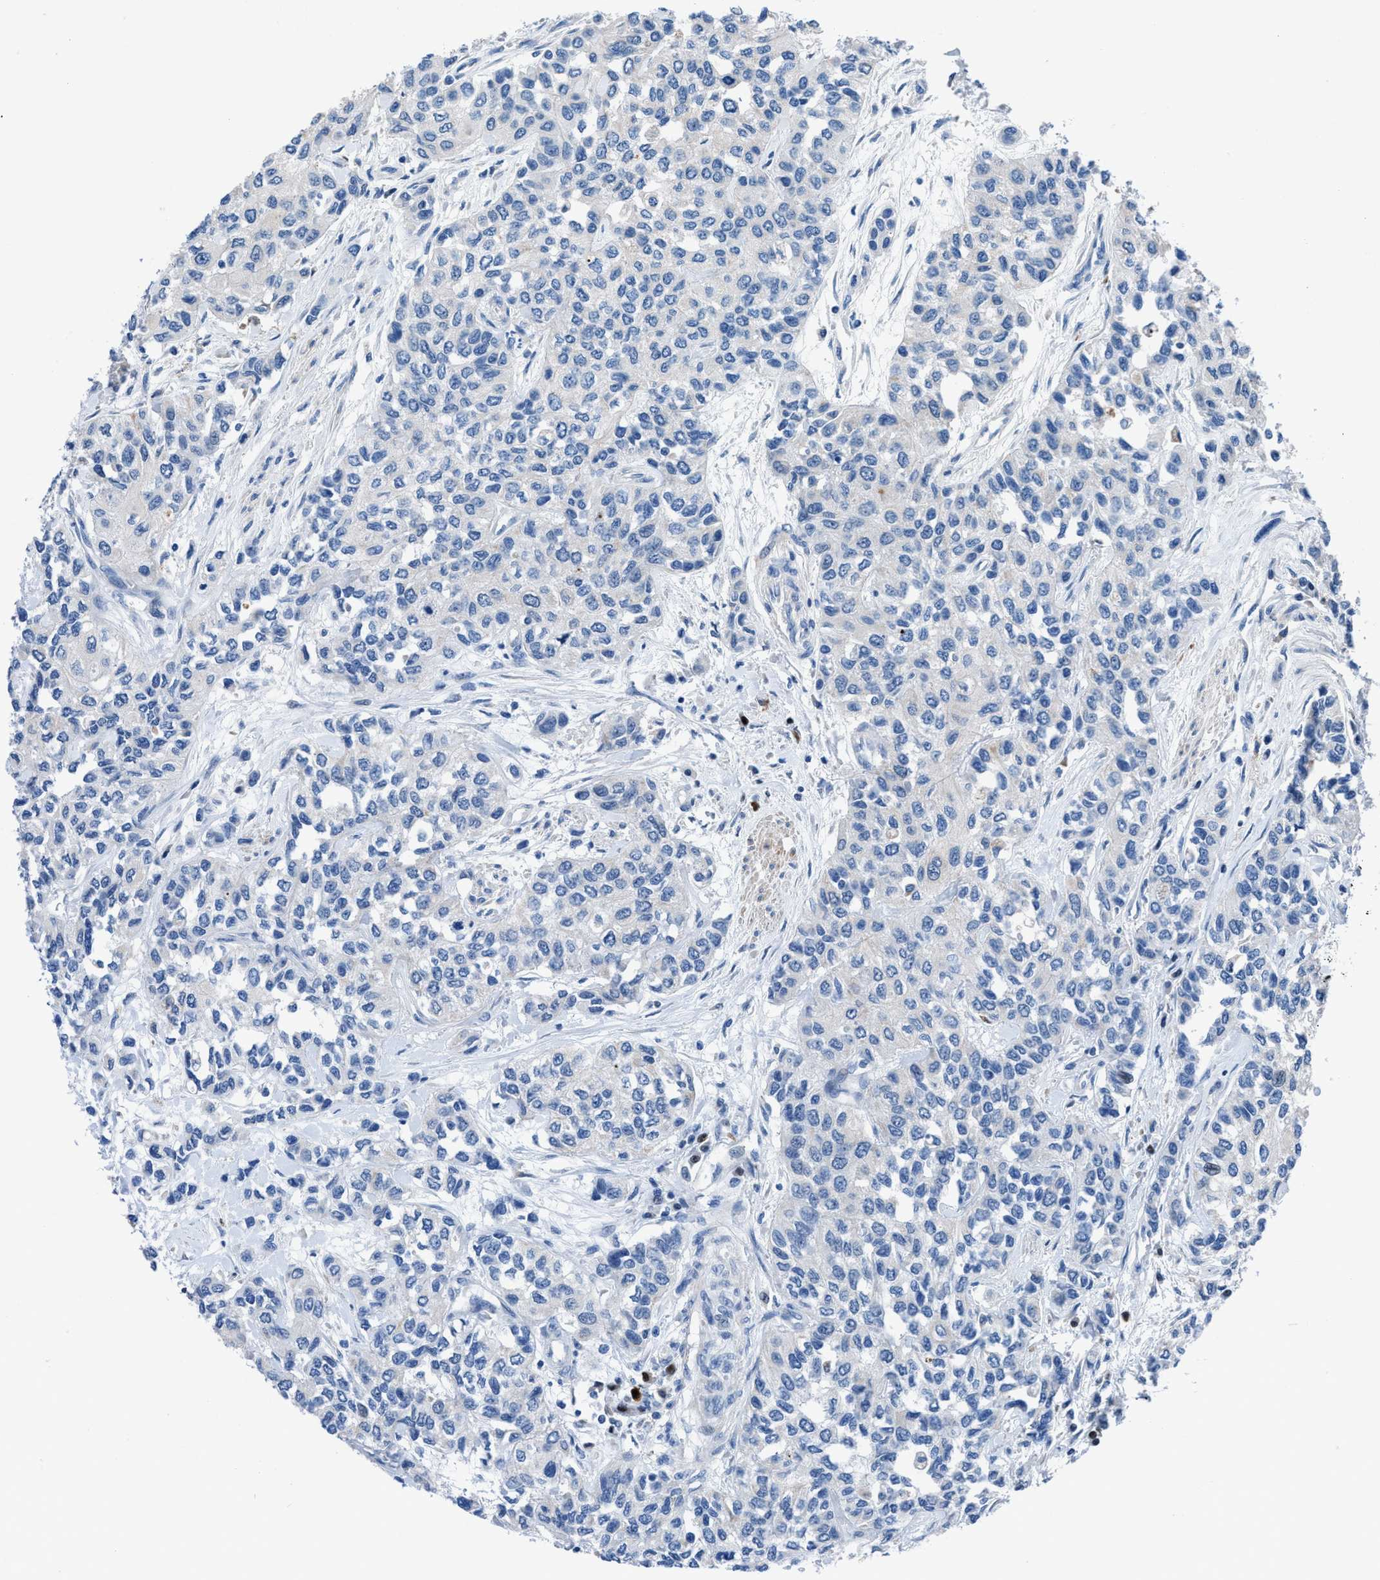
{"staining": {"intensity": "negative", "quantity": "none", "location": "none"}, "tissue": "urothelial cancer", "cell_type": "Tumor cells", "image_type": "cancer", "snomed": [{"axis": "morphology", "description": "Urothelial carcinoma, High grade"}, {"axis": "topography", "description": "Urinary bladder"}], "caption": "Tumor cells show no significant protein staining in high-grade urothelial carcinoma.", "gene": "UAP1", "patient": {"sex": "female", "age": 56}}